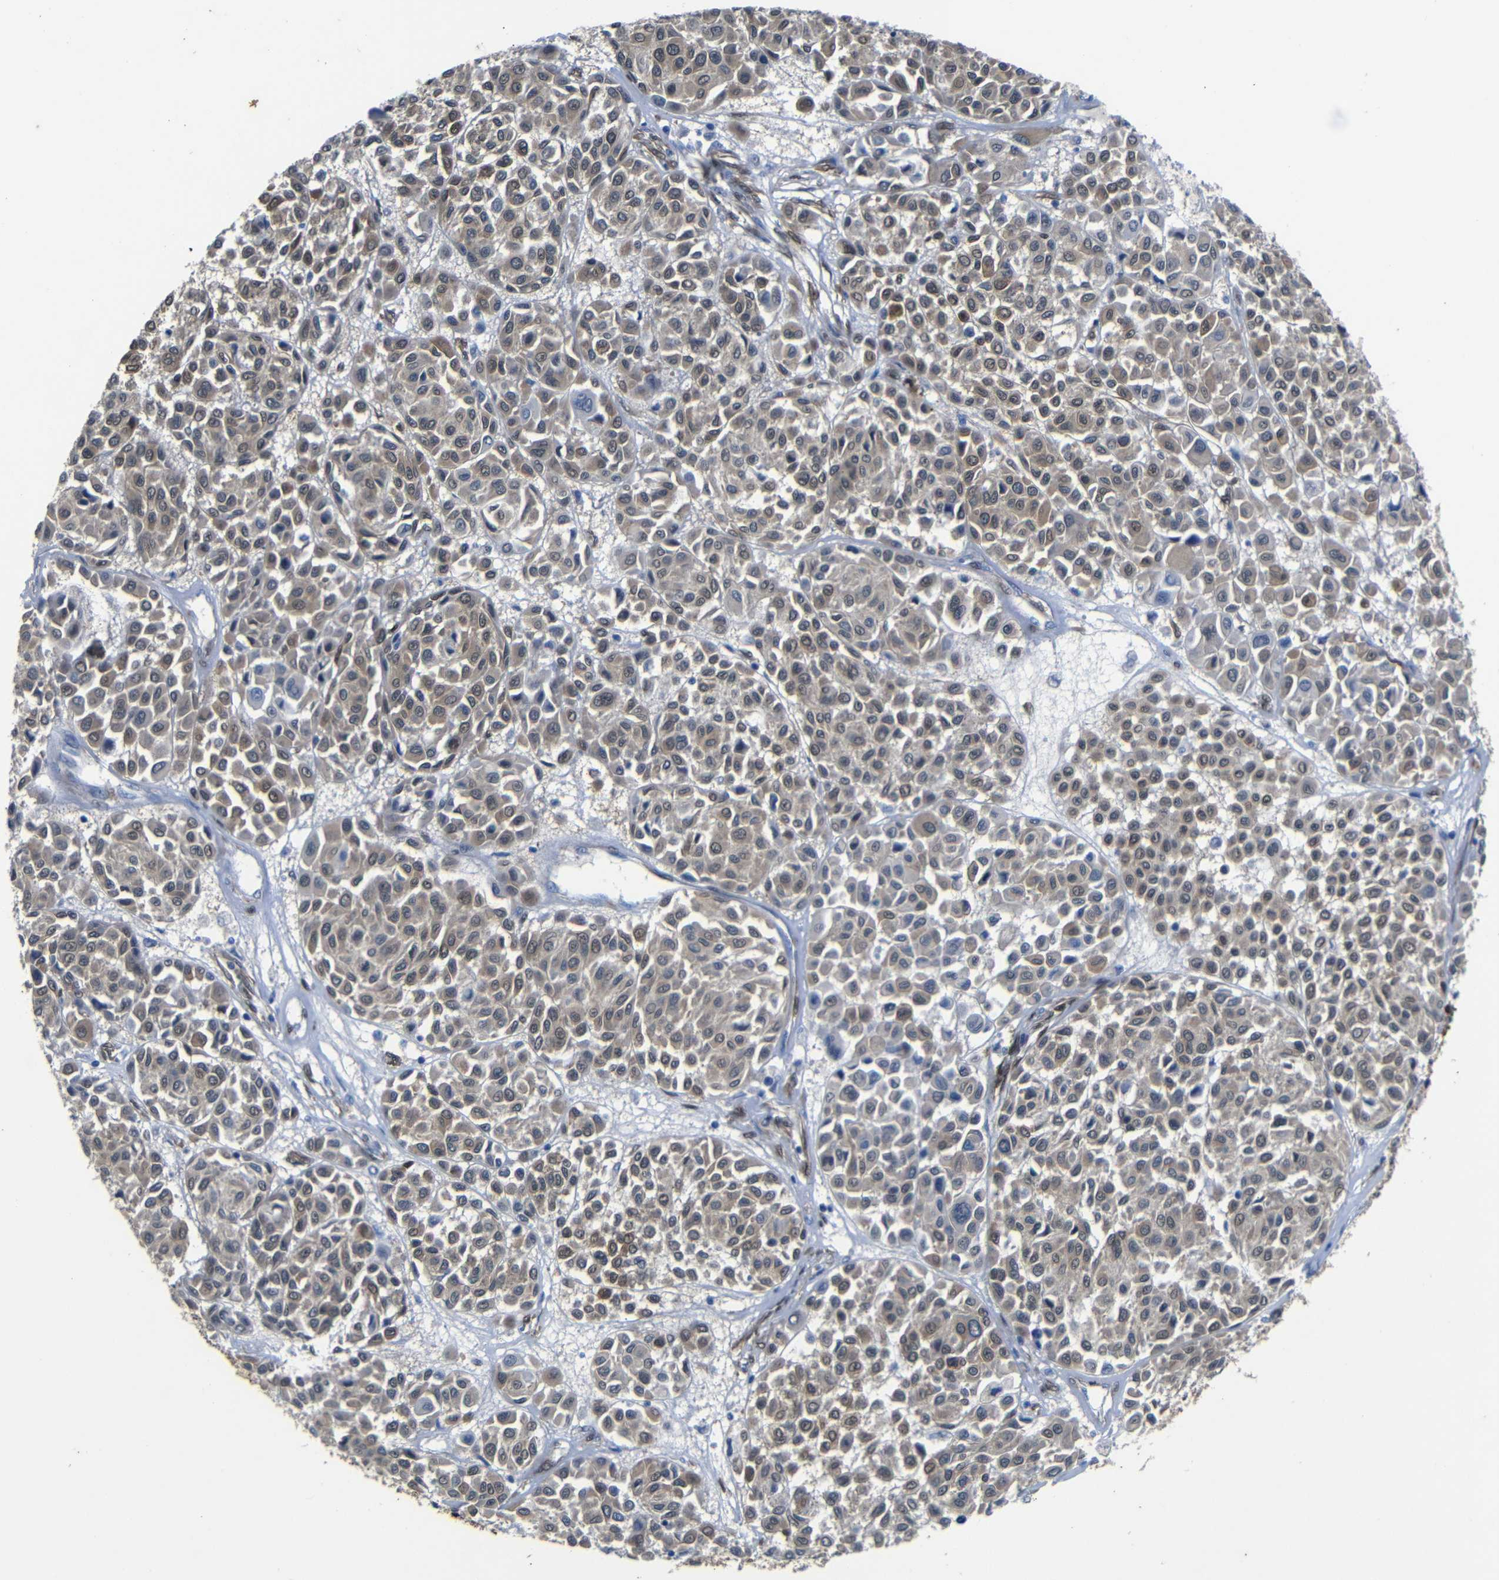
{"staining": {"intensity": "weak", "quantity": ">75%", "location": "cytoplasmic/membranous"}, "tissue": "melanoma", "cell_type": "Tumor cells", "image_type": "cancer", "snomed": [{"axis": "morphology", "description": "Malignant melanoma, Metastatic site"}, {"axis": "topography", "description": "Soft tissue"}], "caption": "A brown stain shows weak cytoplasmic/membranous positivity of a protein in melanoma tumor cells. (Brightfield microscopy of DAB IHC at high magnification).", "gene": "YAP1", "patient": {"sex": "male", "age": 41}}